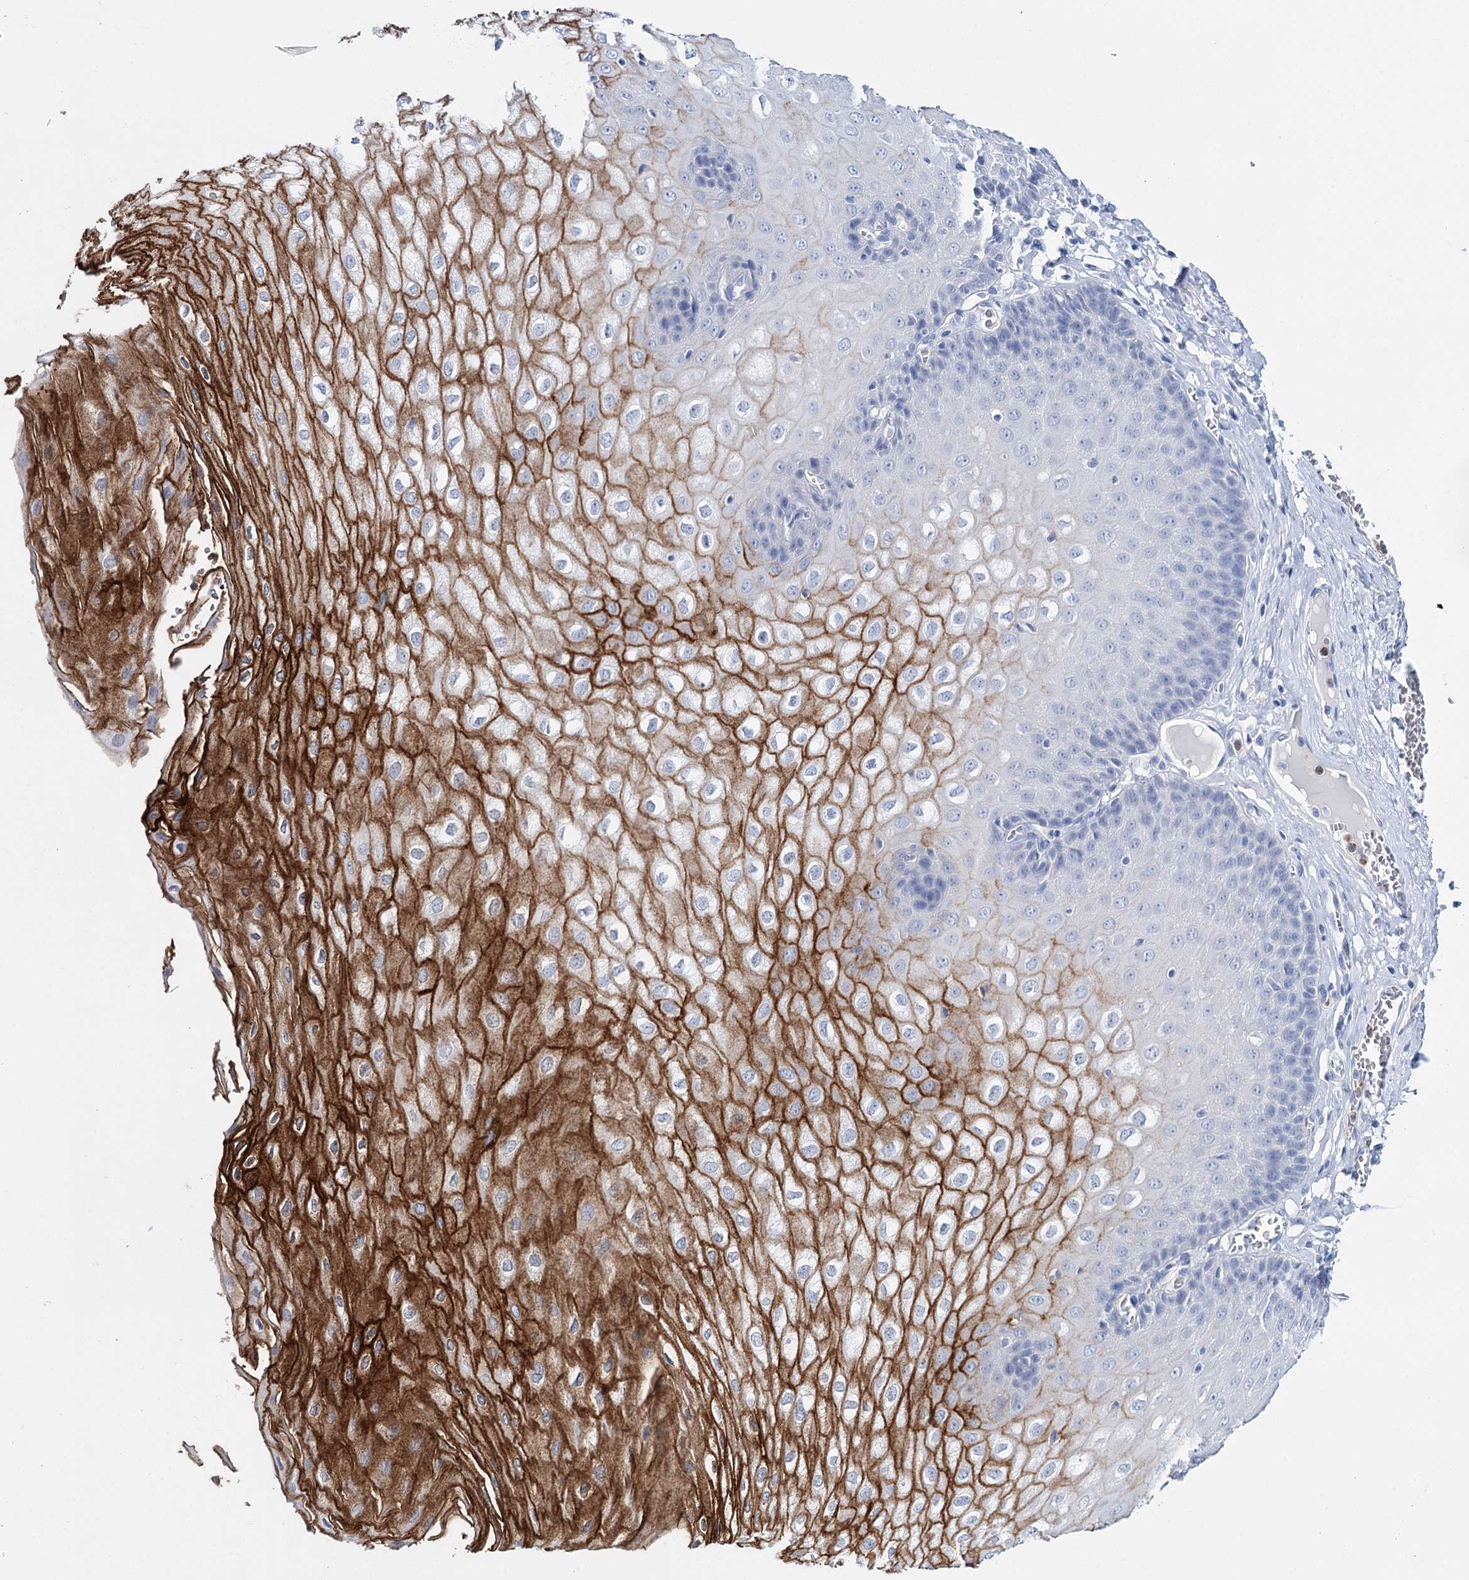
{"staining": {"intensity": "strong", "quantity": "<25%", "location": "cytoplasmic/membranous"}, "tissue": "esophagus", "cell_type": "Squamous epithelial cells", "image_type": "normal", "snomed": [{"axis": "morphology", "description": "Normal tissue, NOS"}, {"axis": "topography", "description": "Esophagus"}], "caption": "Protein positivity by immunohistochemistry demonstrates strong cytoplasmic/membranous expression in about <25% of squamous epithelial cells in benign esophagus.", "gene": "CEACAM8", "patient": {"sex": "male", "age": 60}}